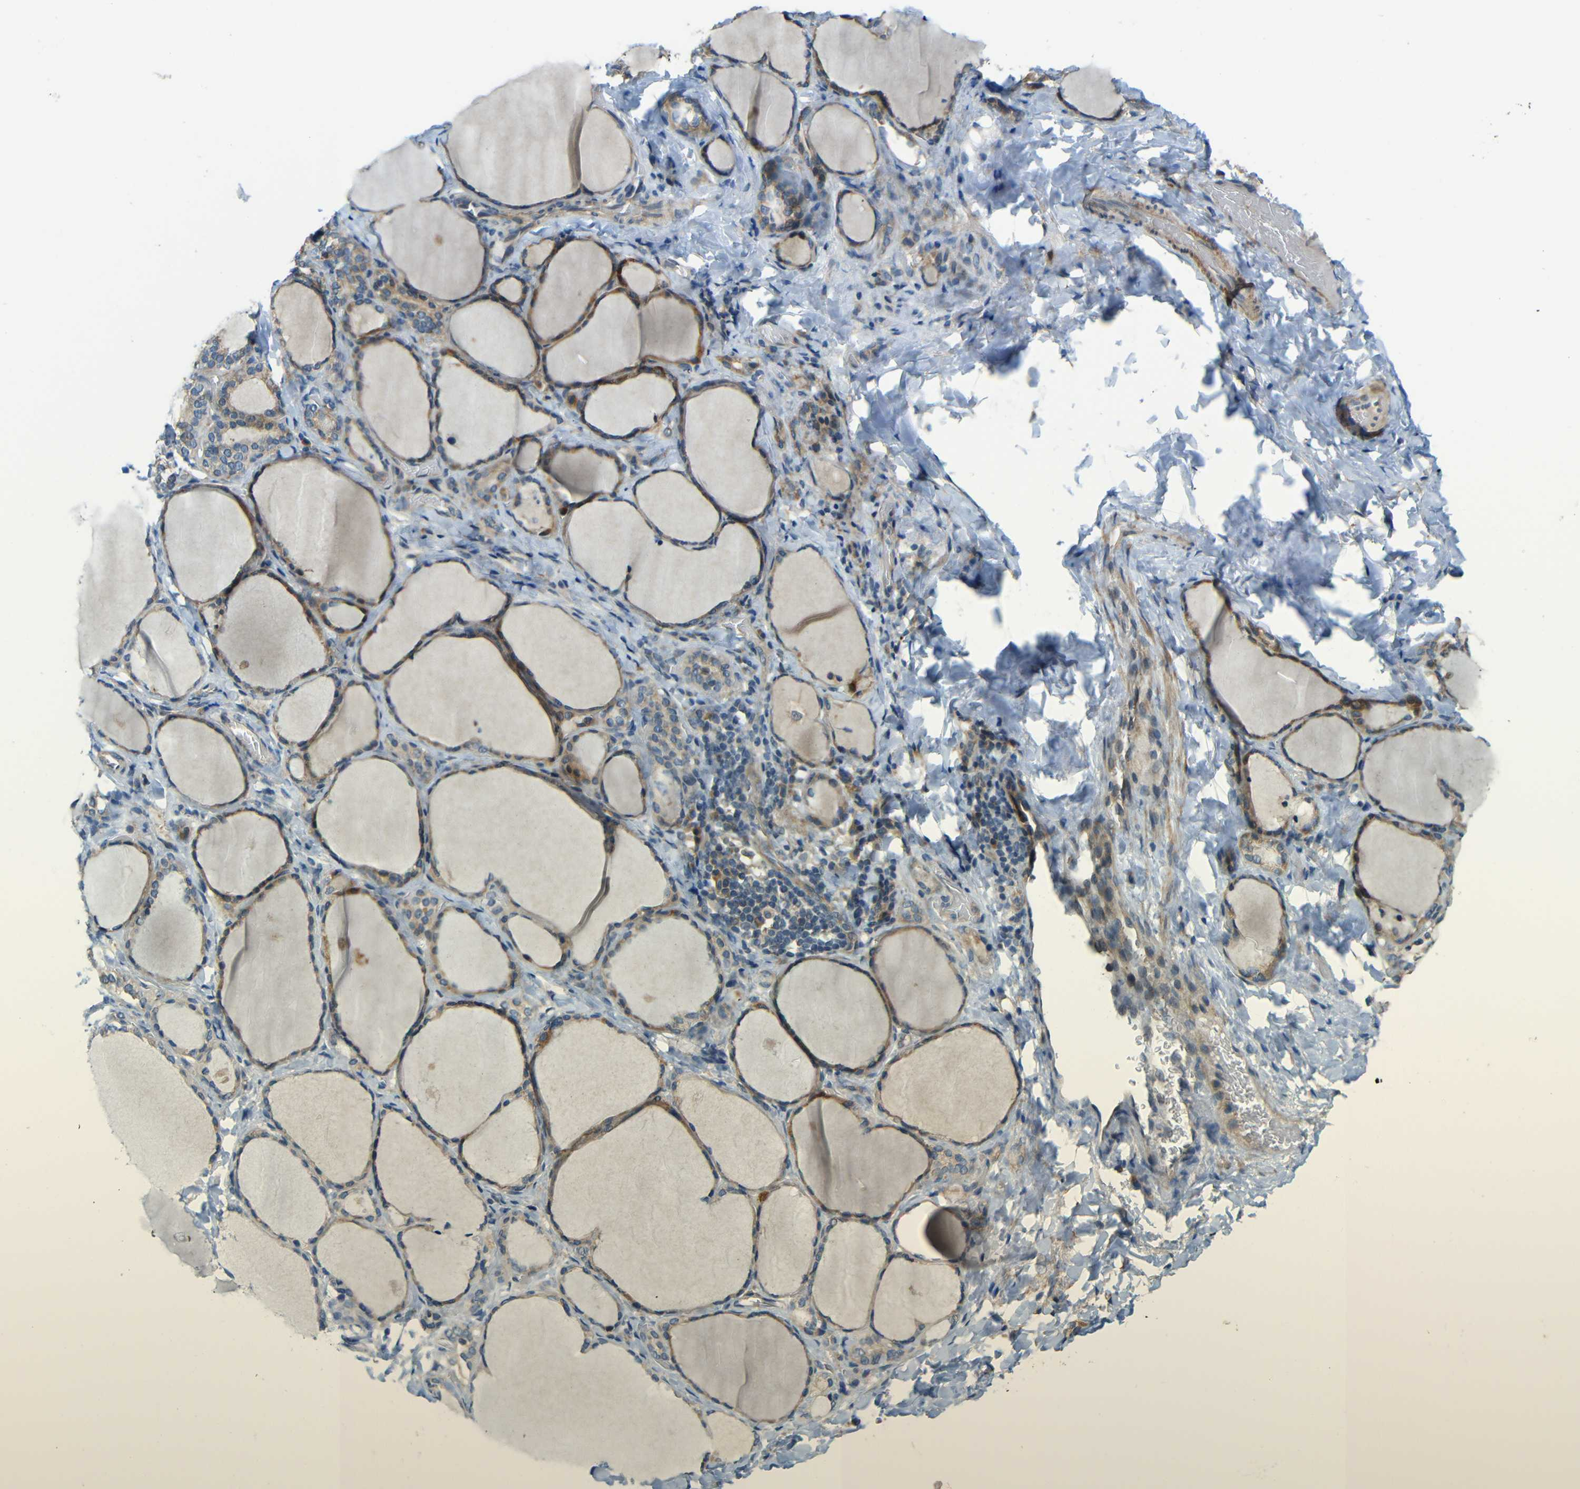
{"staining": {"intensity": "moderate", "quantity": ">75%", "location": "cytoplasmic/membranous"}, "tissue": "thyroid gland", "cell_type": "Glandular cells", "image_type": "normal", "snomed": [{"axis": "morphology", "description": "Normal tissue, NOS"}, {"axis": "morphology", "description": "Papillary adenocarcinoma, NOS"}, {"axis": "topography", "description": "Thyroid gland"}], "caption": "About >75% of glandular cells in benign human thyroid gland show moderate cytoplasmic/membranous protein positivity as visualized by brown immunohistochemical staining.", "gene": "FNDC3A", "patient": {"sex": "female", "age": 30}}